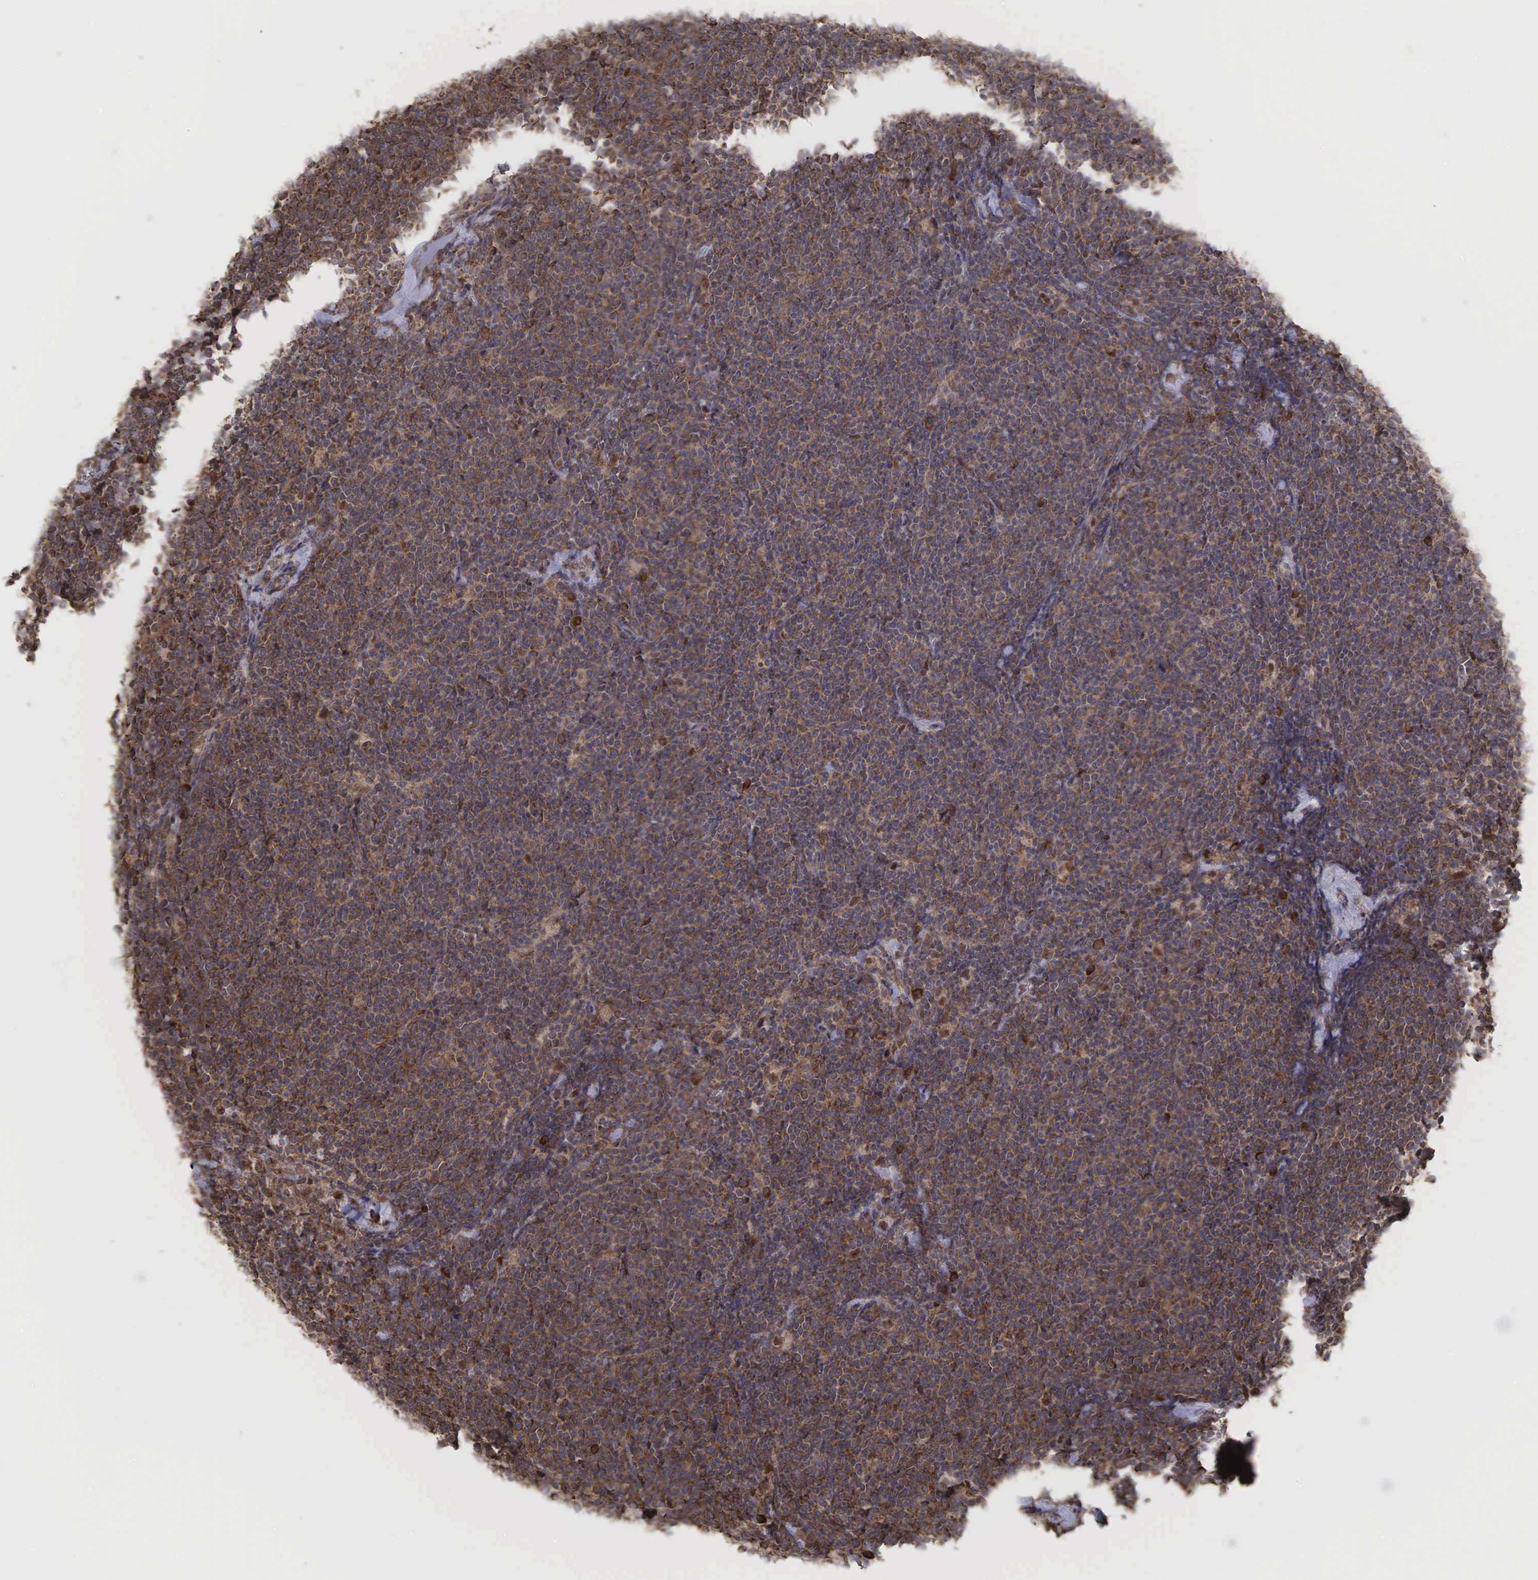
{"staining": {"intensity": "weak", "quantity": ">75%", "location": "cytoplasmic/membranous"}, "tissue": "lymphoma", "cell_type": "Tumor cells", "image_type": "cancer", "snomed": [{"axis": "morphology", "description": "Malignant lymphoma, non-Hodgkin's type, Low grade"}, {"axis": "topography", "description": "Lymph node"}], "caption": "Weak cytoplasmic/membranous protein expression is identified in about >75% of tumor cells in low-grade malignant lymphoma, non-Hodgkin's type.", "gene": "PABPC5", "patient": {"sex": "male", "age": 65}}